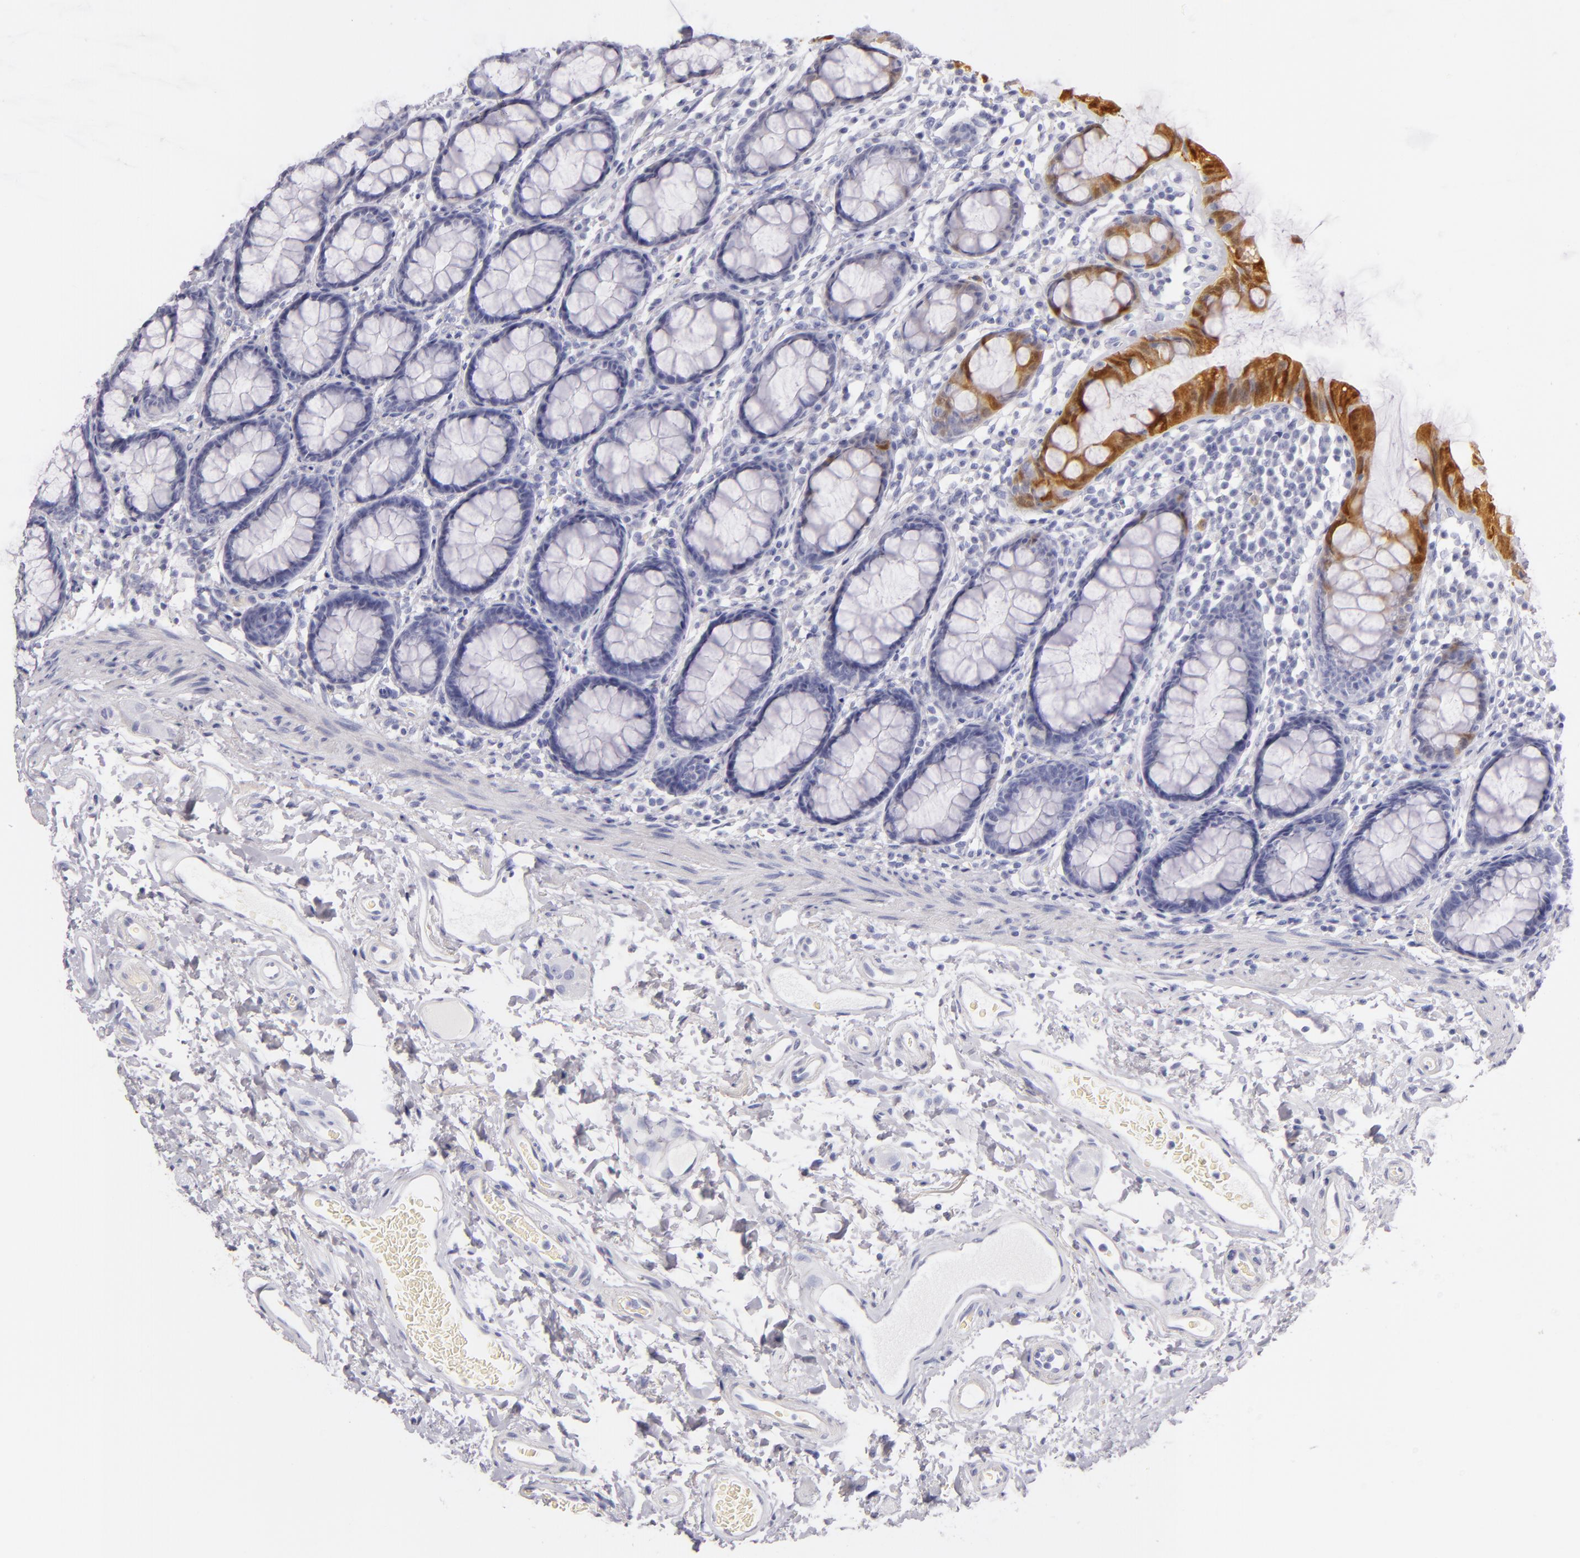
{"staining": {"intensity": "moderate", "quantity": "25%-75%", "location": "cytoplasmic/membranous"}, "tissue": "rectum", "cell_type": "Glandular cells", "image_type": "normal", "snomed": [{"axis": "morphology", "description": "Normal tissue, NOS"}, {"axis": "topography", "description": "Rectum"}], "caption": "Glandular cells show moderate cytoplasmic/membranous staining in approximately 25%-75% of cells in unremarkable rectum. (Brightfield microscopy of DAB IHC at high magnification).", "gene": "FABP1", "patient": {"sex": "male", "age": 92}}